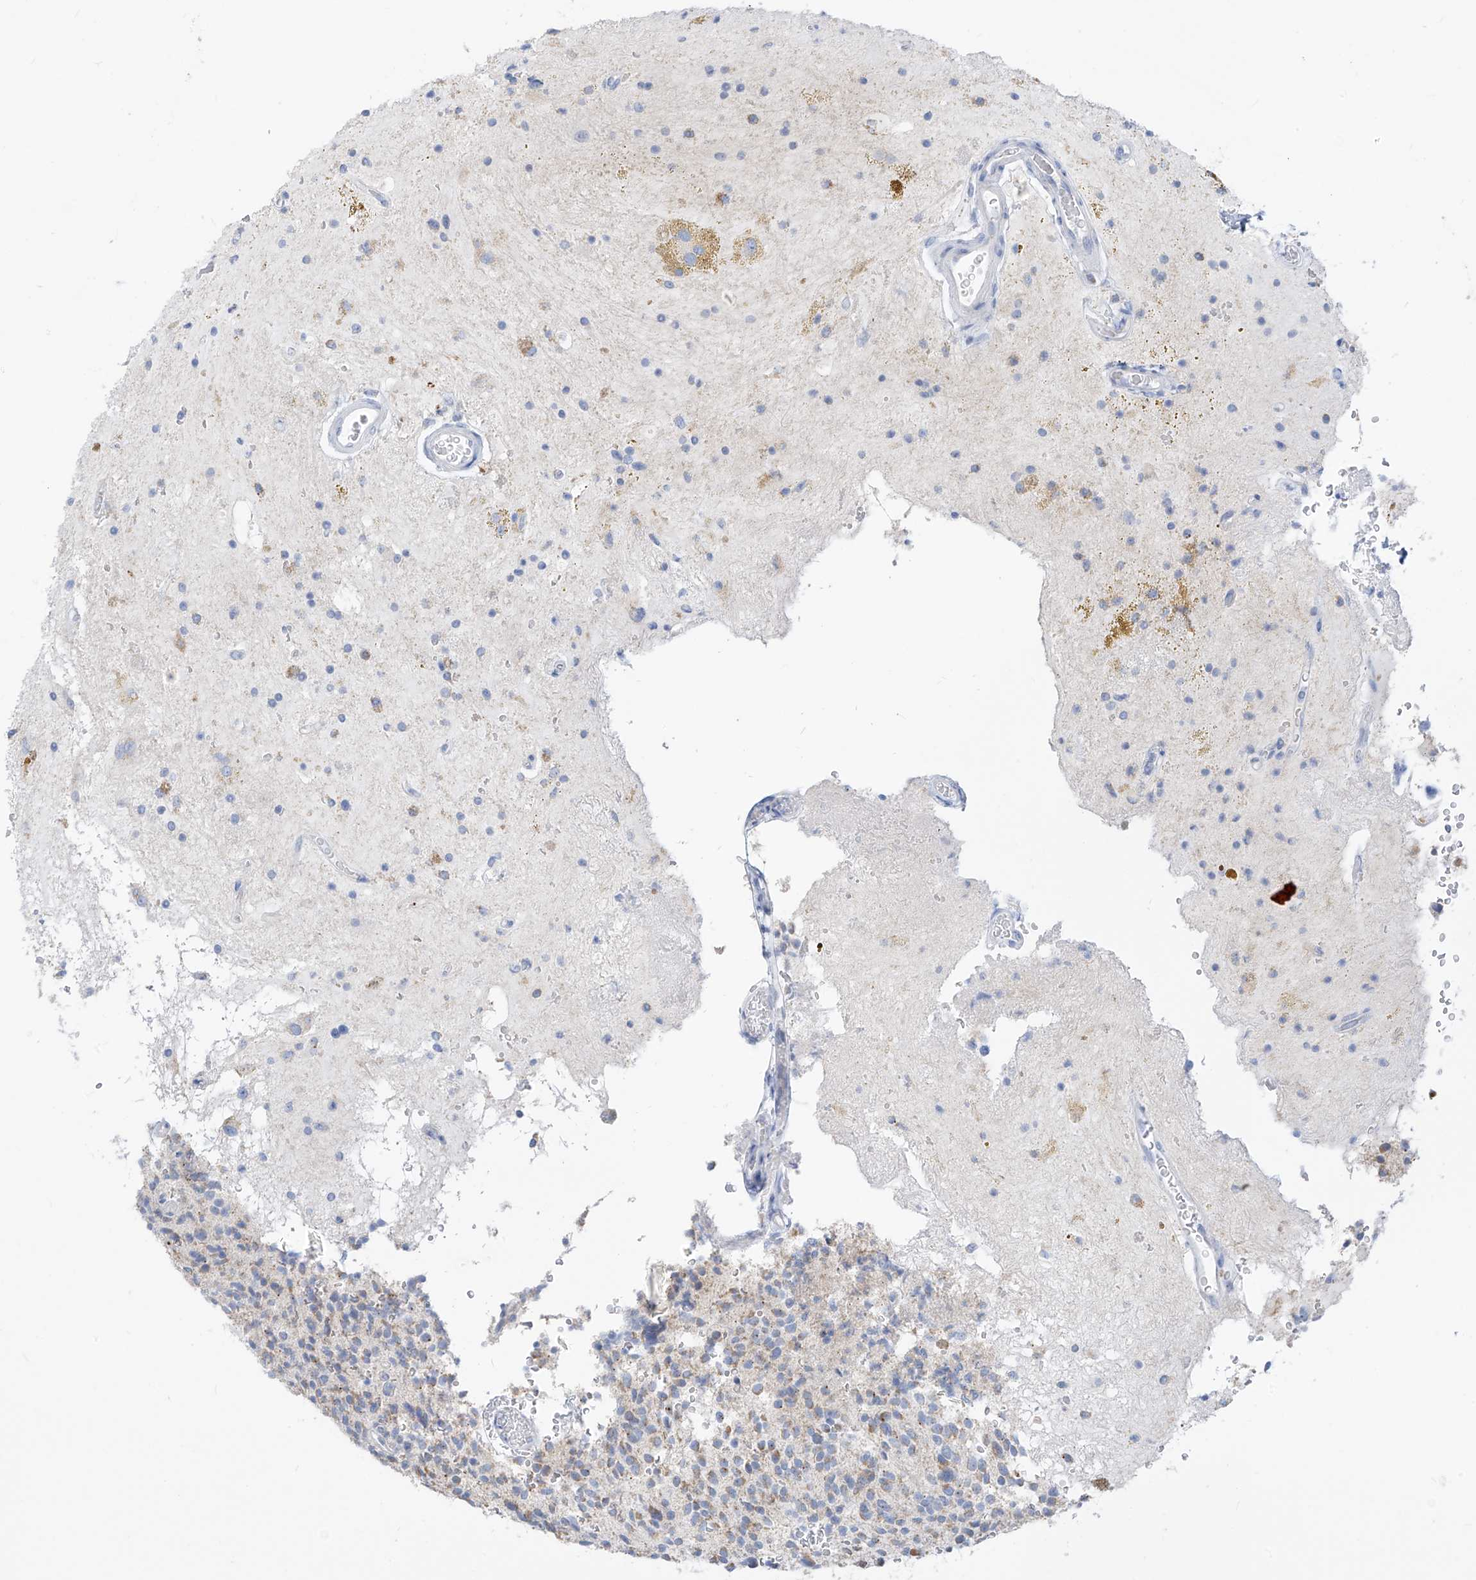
{"staining": {"intensity": "negative", "quantity": "none", "location": "none"}, "tissue": "glioma", "cell_type": "Tumor cells", "image_type": "cancer", "snomed": [{"axis": "morphology", "description": "Glioma, malignant, High grade"}, {"axis": "topography", "description": "Brain"}], "caption": "IHC of glioma shows no positivity in tumor cells.", "gene": "ZNF404", "patient": {"sex": "male", "age": 34}}